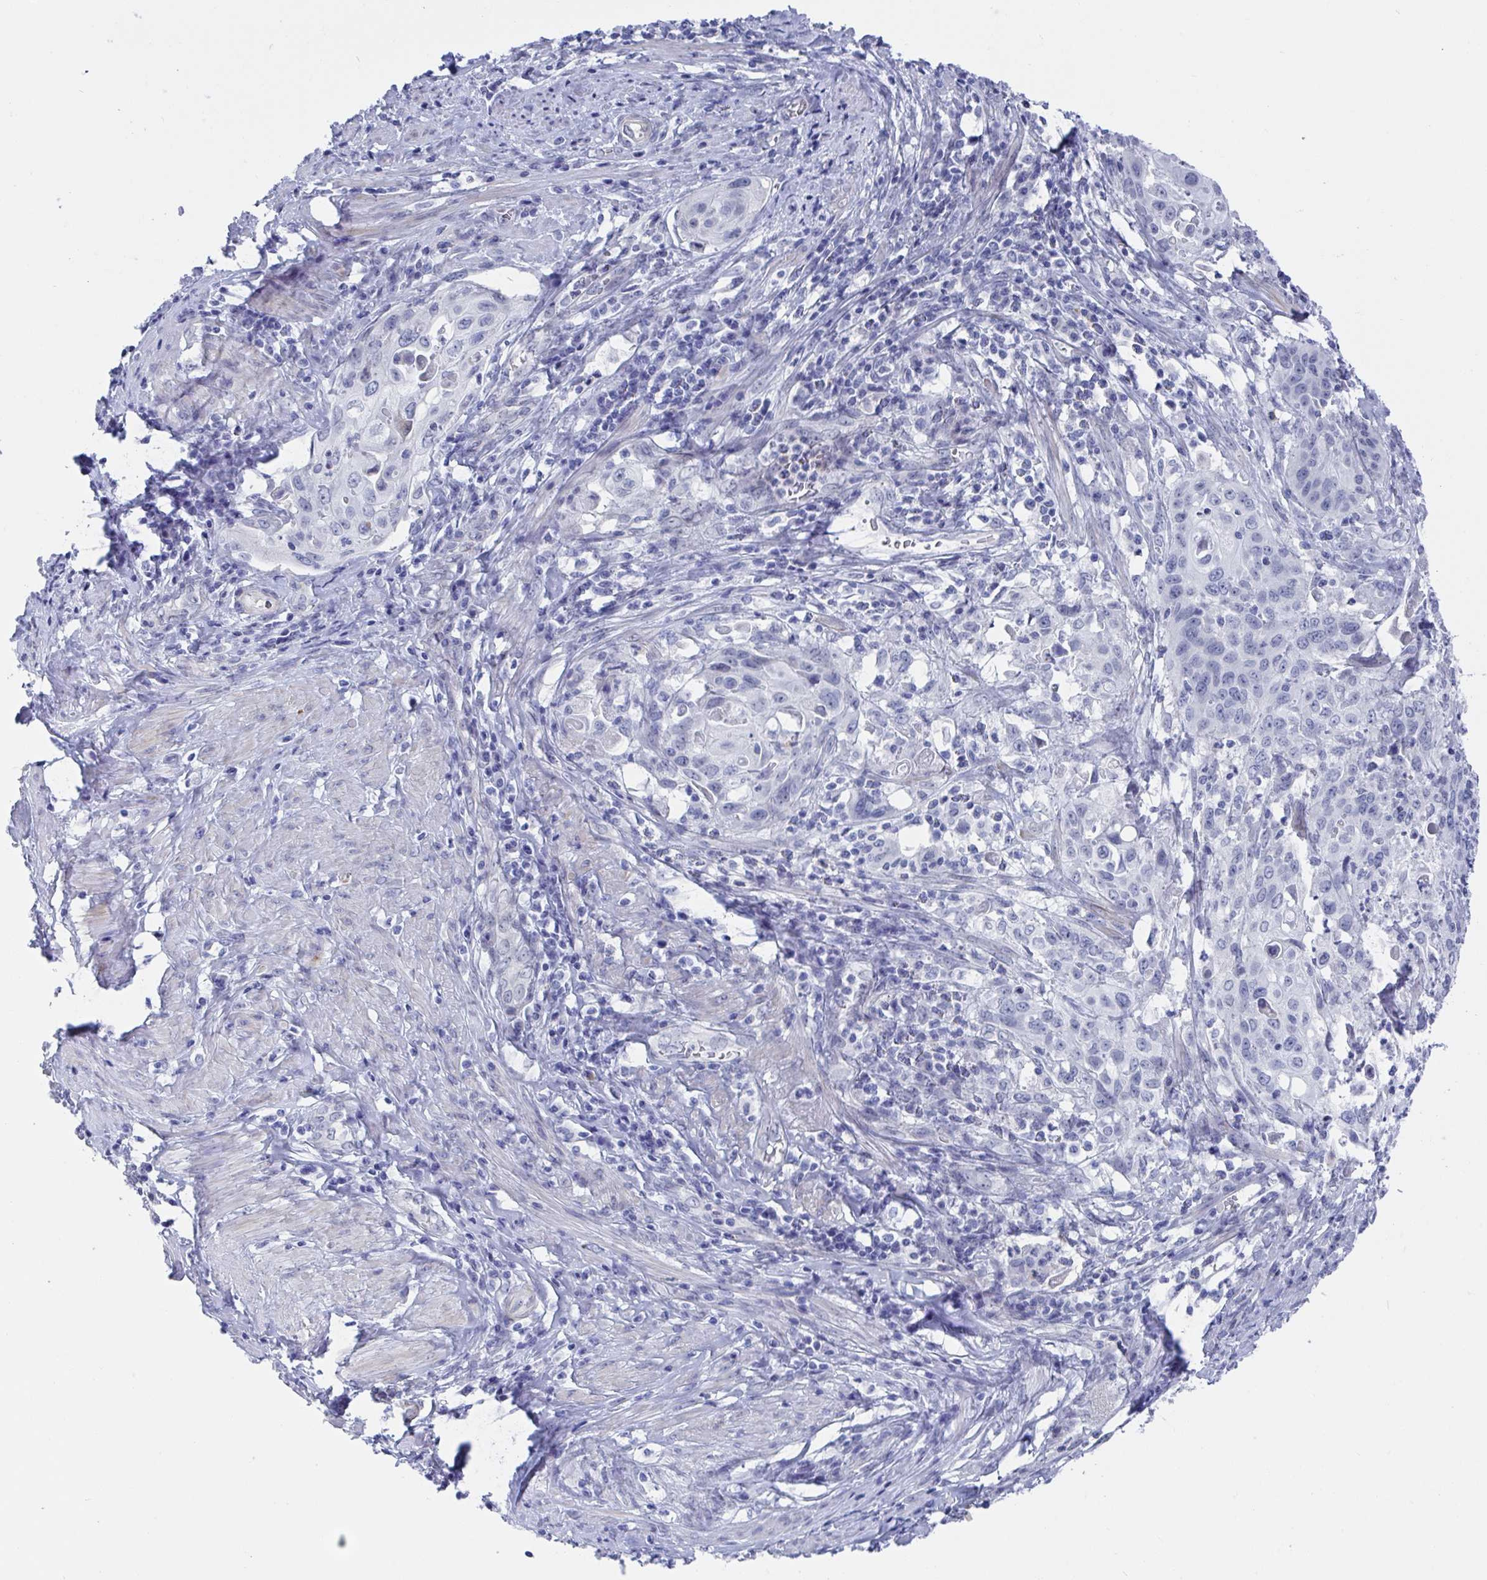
{"staining": {"intensity": "negative", "quantity": "none", "location": "none"}, "tissue": "cervical cancer", "cell_type": "Tumor cells", "image_type": "cancer", "snomed": [{"axis": "morphology", "description": "Squamous cell carcinoma, NOS"}, {"axis": "topography", "description": "Cervix"}], "caption": "Immunohistochemistry (IHC) image of cervical cancer (squamous cell carcinoma) stained for a protein (brown), which shows no expression in tumor cells. Nuclei are stained in blue.", "gene": "MFSD4A", "patient": {"sex": "female", "age": 65}}